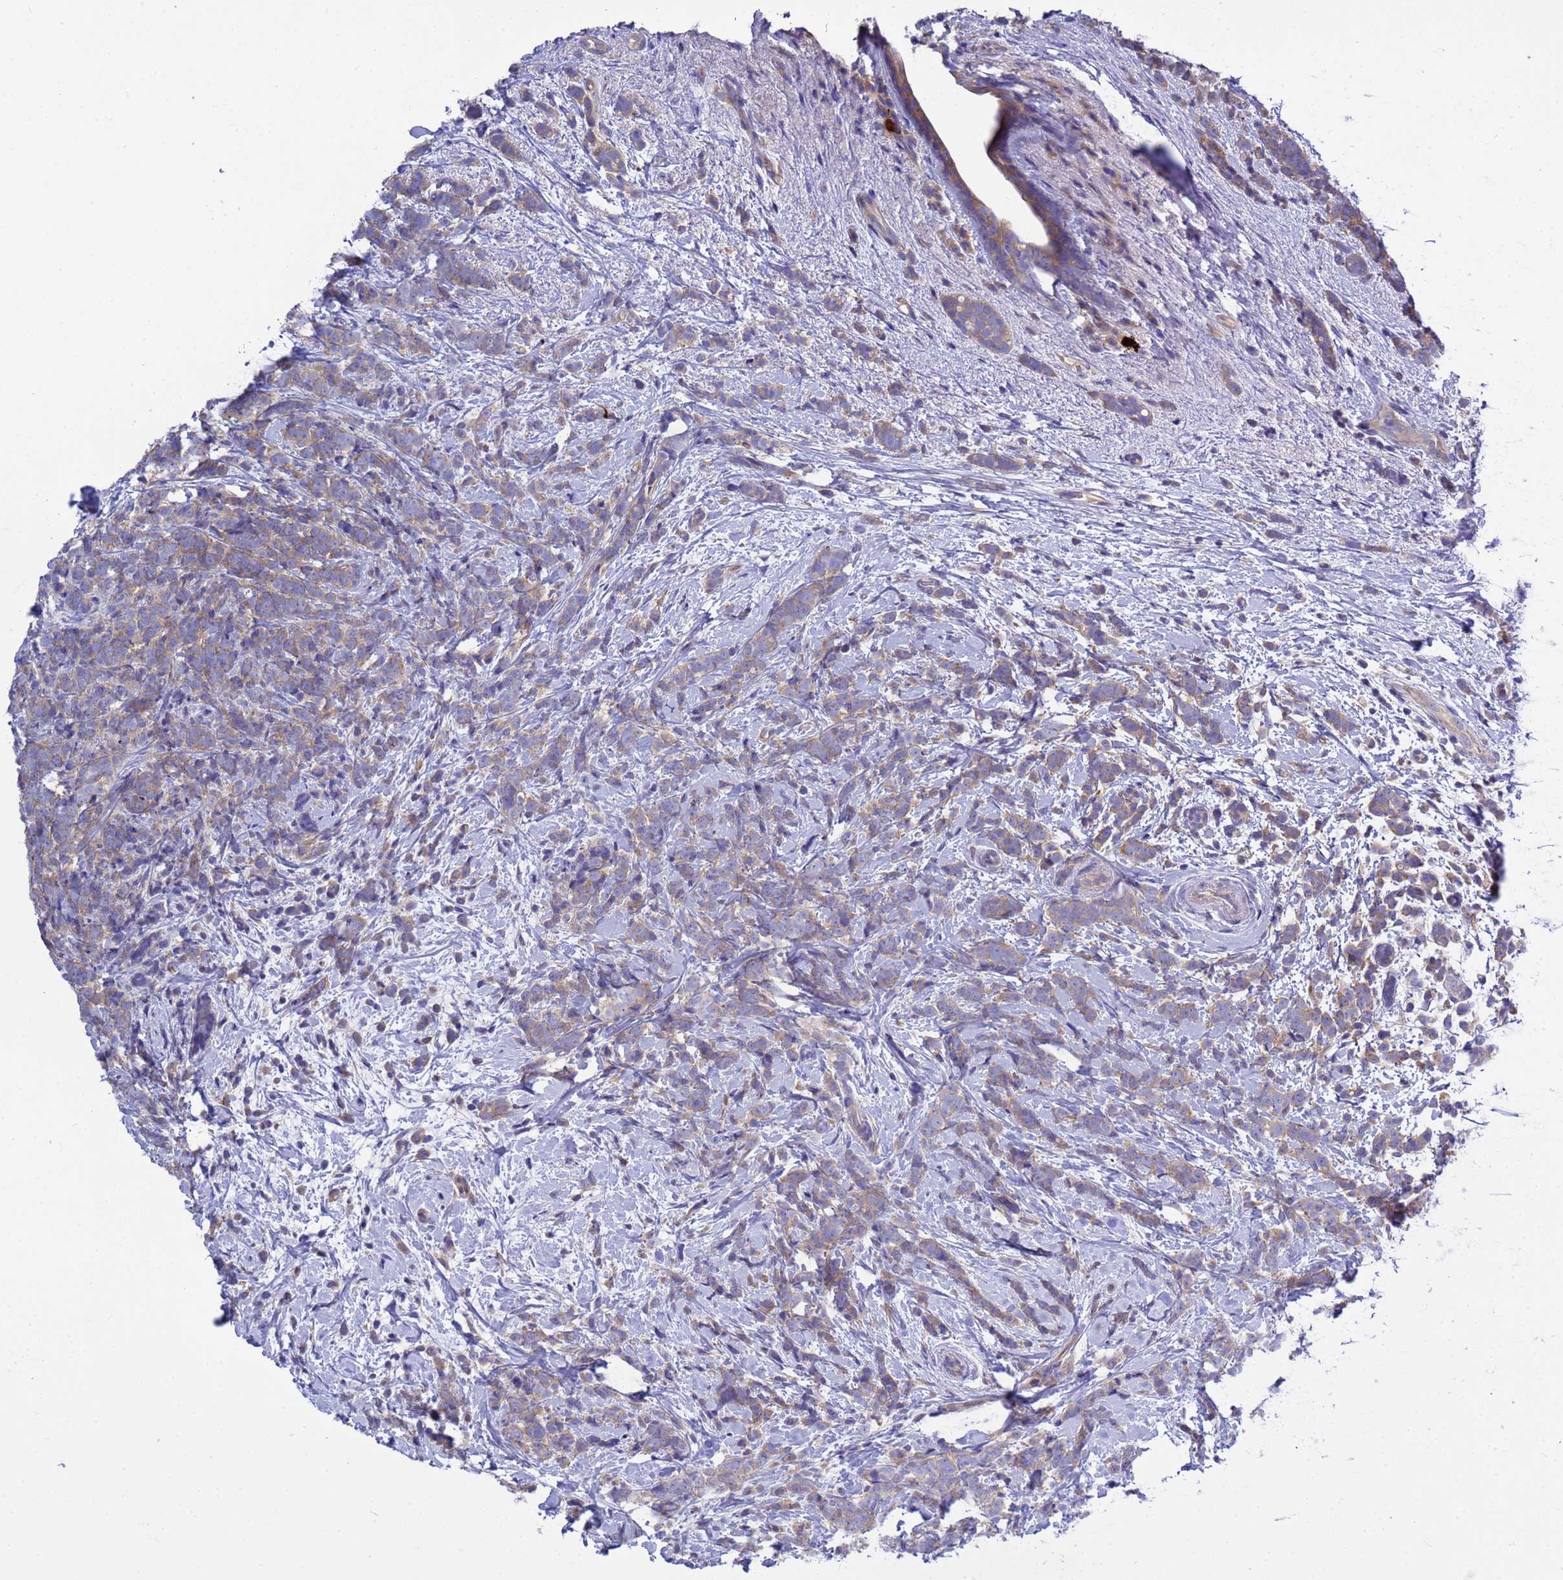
{"staining": {"intensity": "weak", "quantity": ">75%", "location": "cytoplasmic/membranous"}, "tissue": "breast cancer", "cell_type": "Tumor cells", "image_type": "cancer", "snomed": [{"axis": "morphology", "description": "Lobular carcinoma"}, {"axis": "topography", "description": "Breast"}], "caption": "The photomicrograph reveals staining of lobular carcinoma (breast), revealing weak cytoplasmic/membranous protein staining (brown color) within tumor cells. (IHC, brightfield microscopy, high magnification).", "gene": "RC3H2", "patient": {"sex": "female", "age": 58}}